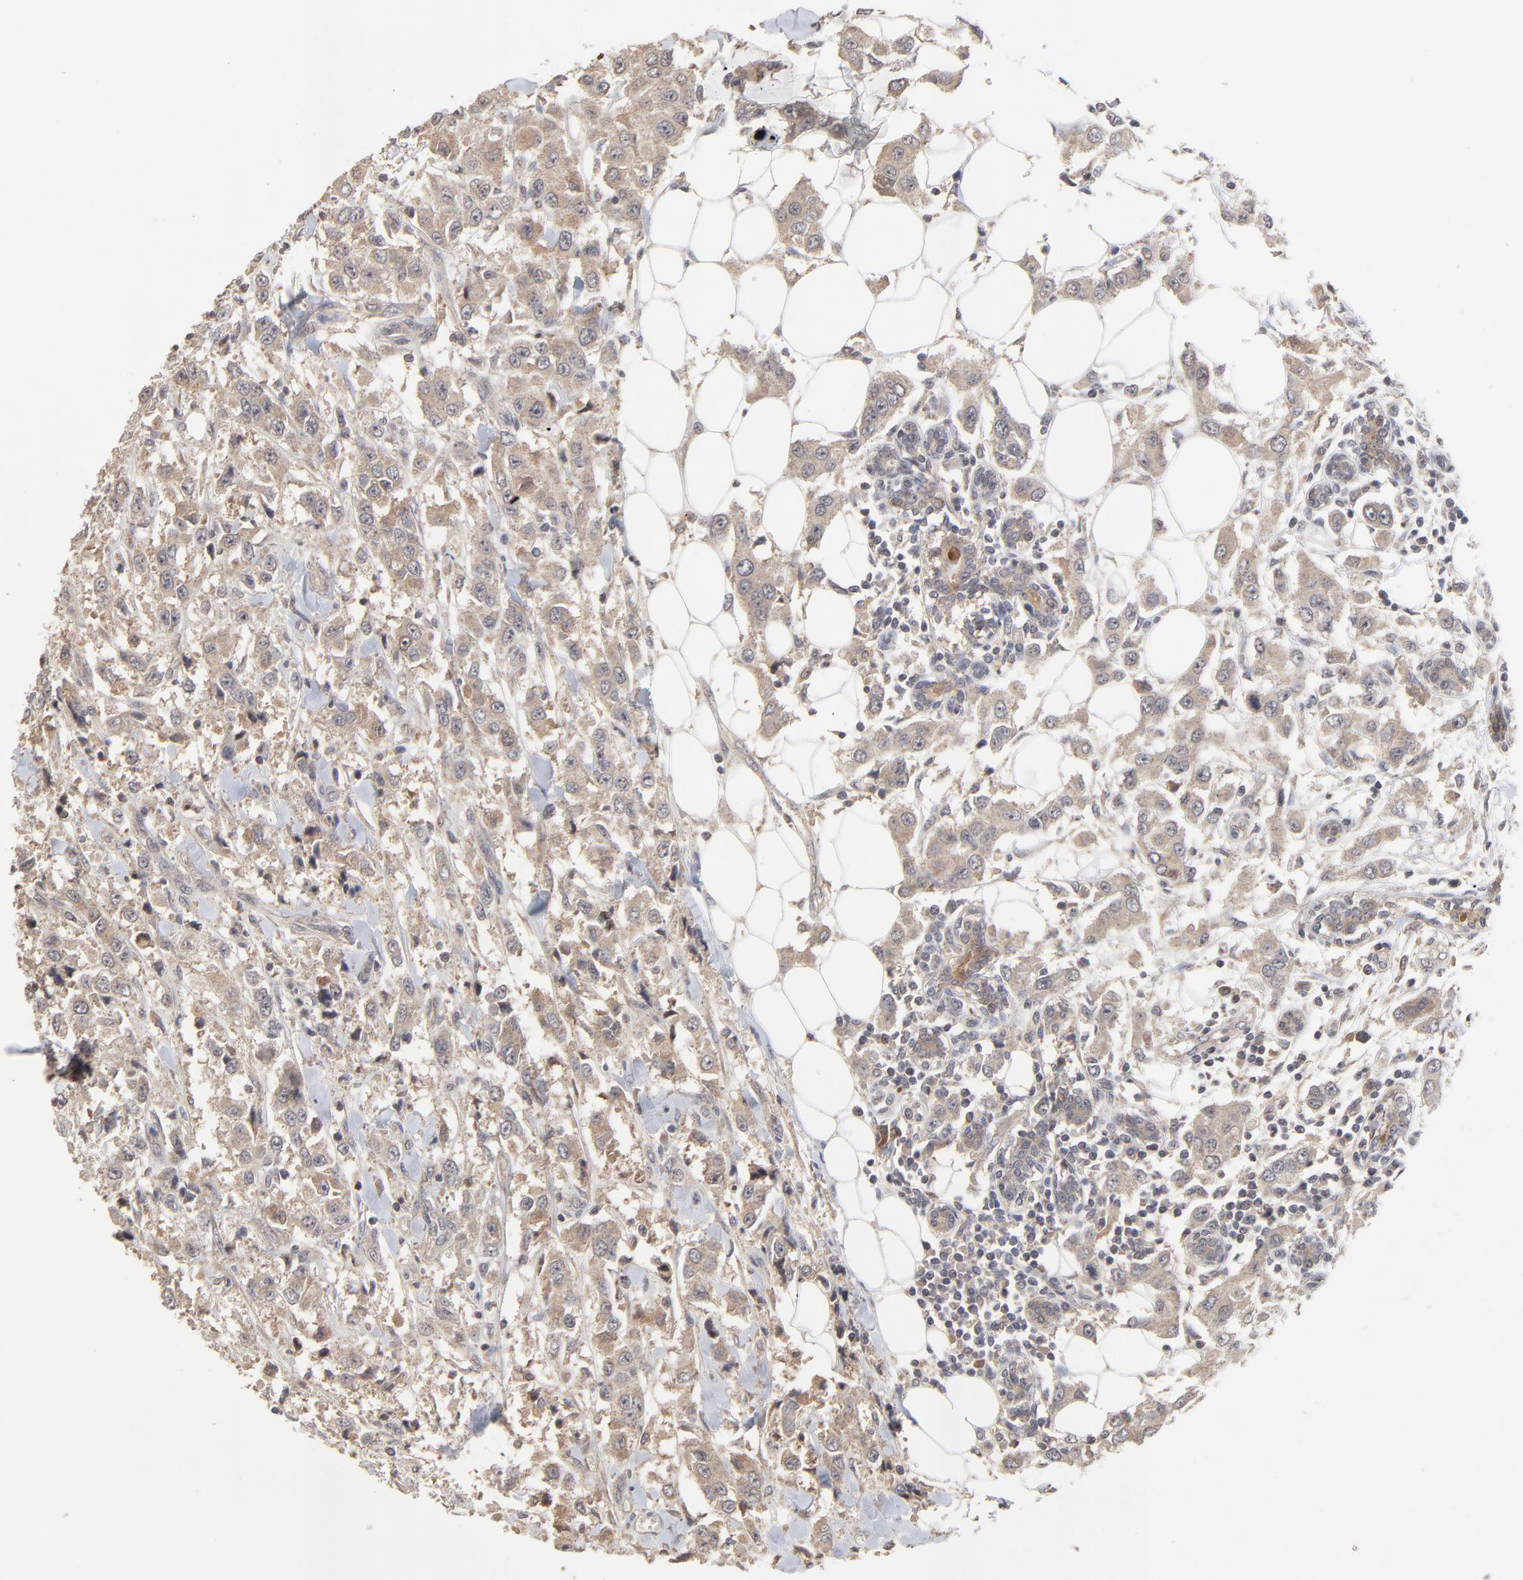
{"staining": {"intensity": "weak", "quantity": ">75%", "location": "cytoplasmic/membranous"}, "tissue": "breast cancer", "cell_type": "Tumor cells", "image_type": "cancer", "snomed": [{"axis": "morphology", "description": "Duct carcinoma"}, {"axis": "topography", "description": "Breast"}], "caption": "The image exhibits a brown stain indicating the presence of a protein in the cytoplasmic/membranous of tumor cells in breast cancer (infiltrating ductal carcinoma).", "gene": "VPREB3", "patient": {"sex": "female", "age": 58}}